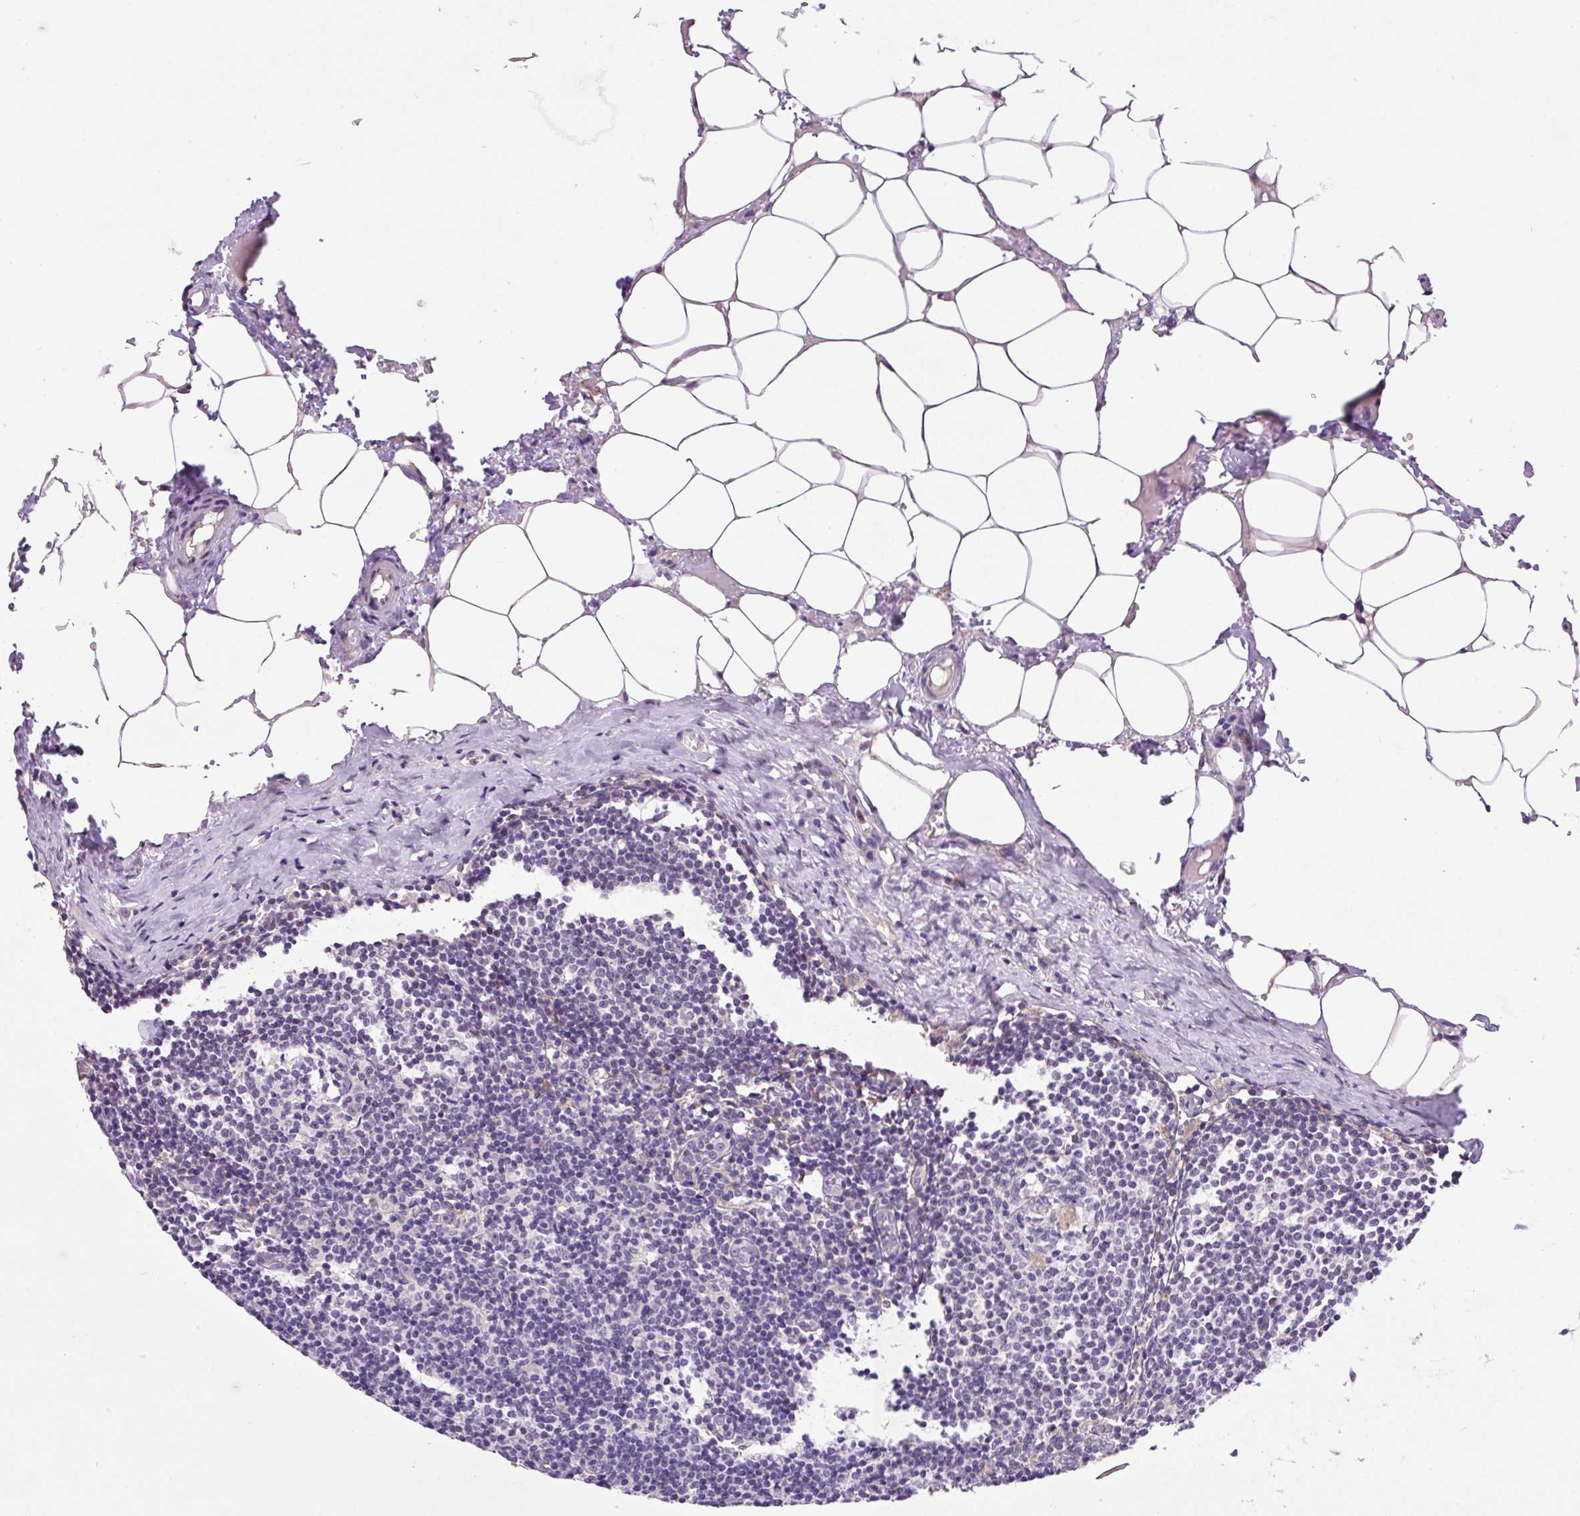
{"staining": {"intensity": "weak", "quantity": "<25%", "location": "cytoplasmic/membranous"}, "tissue": "lymph node", "cell_type": "Germinal center cells", "image_type": "normal", "snomed": [{"axis": "morphology", "description": "Normal tissue, NOS"}, {"axis": "topography", "description": "Lymph node"}], "caption": "A histopathology image of lymph node stained for a protein exhibits no brown staining in germinal center cells. Nuclei are stained in blue.", "gene": "POFUT1", "patient": {"sex": "male", "age": 49}}